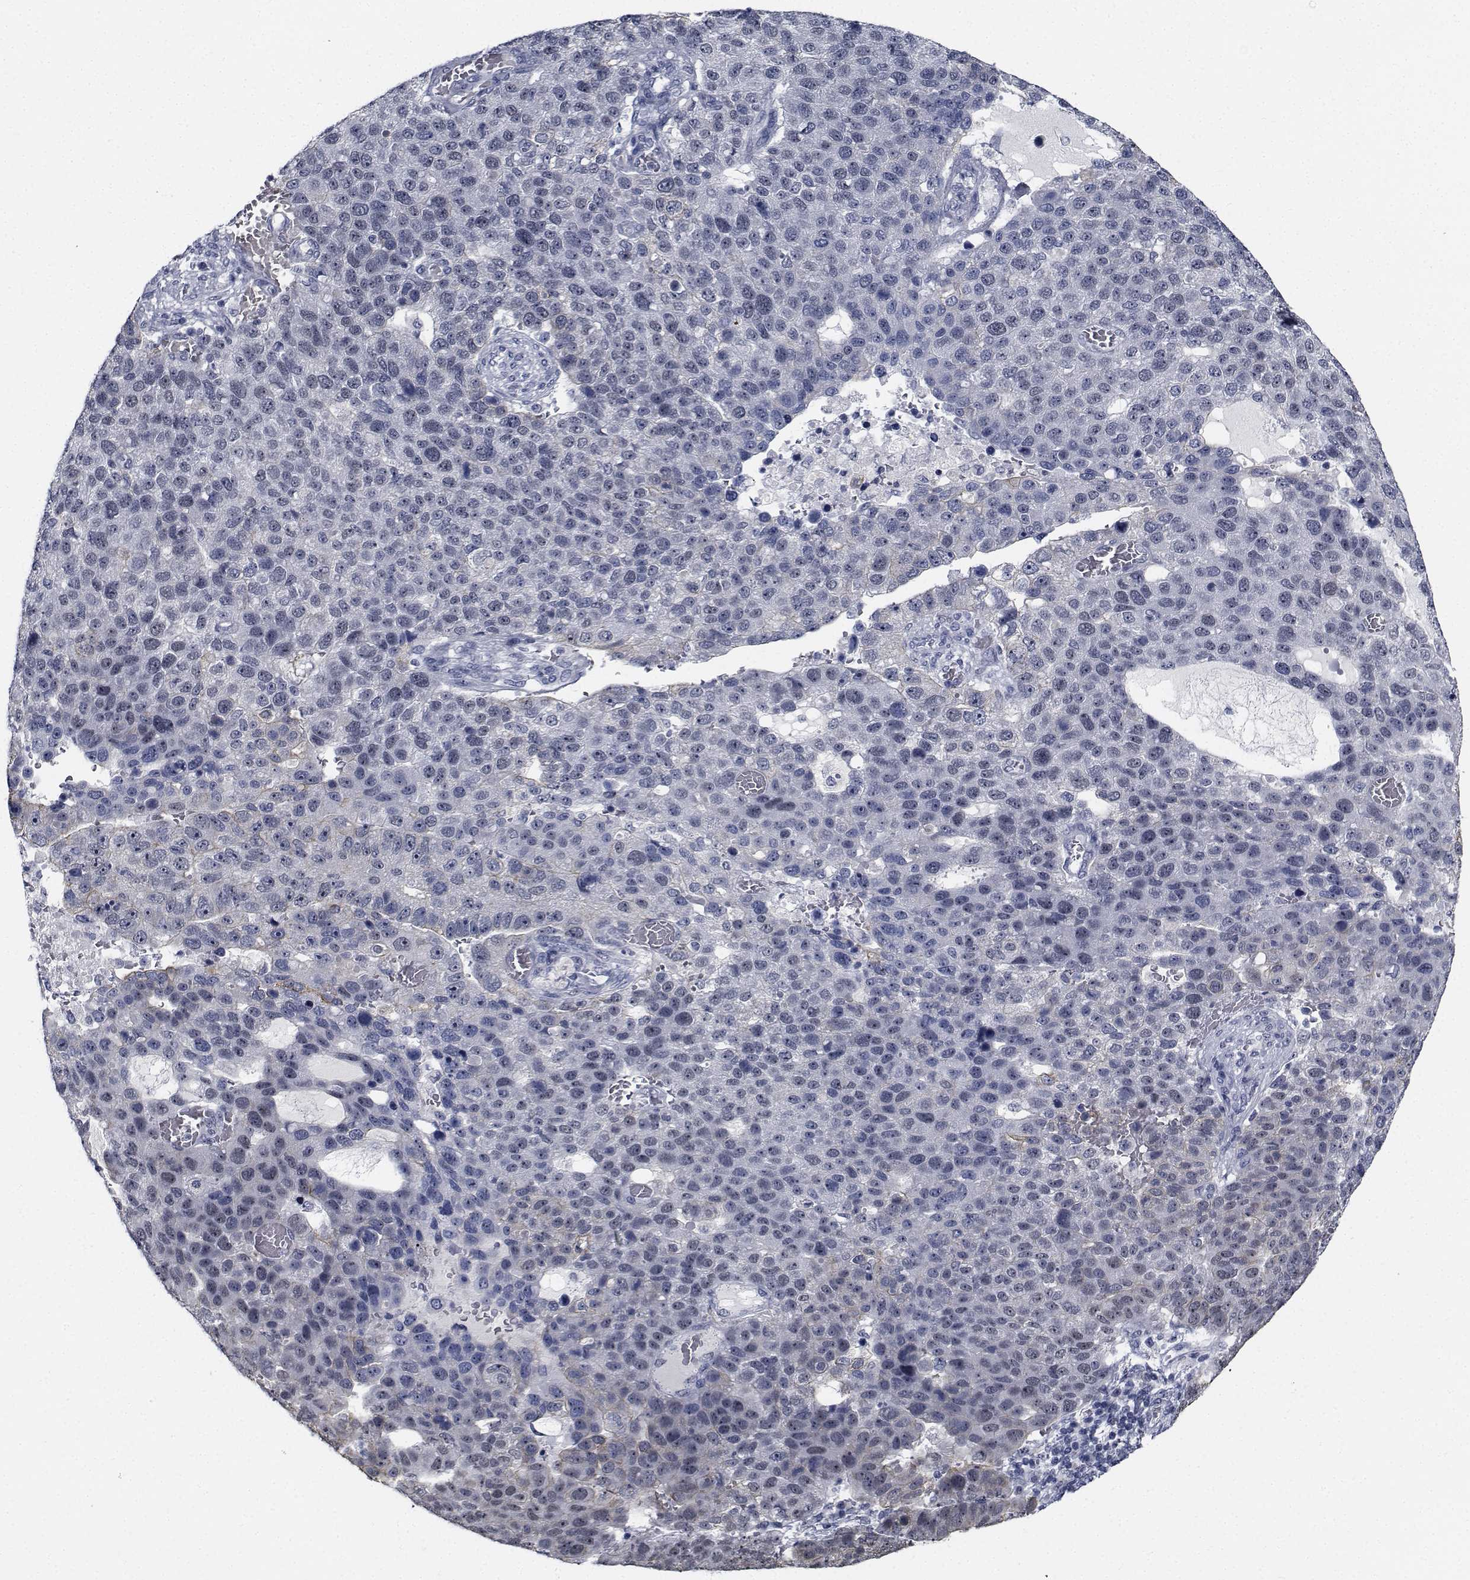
{"staining": {"intensity": "negative", "quantity": "none", "location": "none"}, "tissue": "pancreatic cancer", "cell_type": "Tumor cells", "image_type": "cancer", "snomed": [{"axis": "morphology", "description": "Adenocarcinoma, NOS"}, {"axis": "topography", "description": "Pancreas"}], "caption": "High magnification brightfield microscopy of pancreatic adenocarcinoma stained with DAB (3,3'-diaminobenzidine) (brown) and counterstained with hematoxylin (blue): tumor cells show no significant positivity. (Brightfield microscopy of DAB immunohistochemistry at high magnification).", "gene": "NVL", "patient": {"sex": "female", "age": 61}}